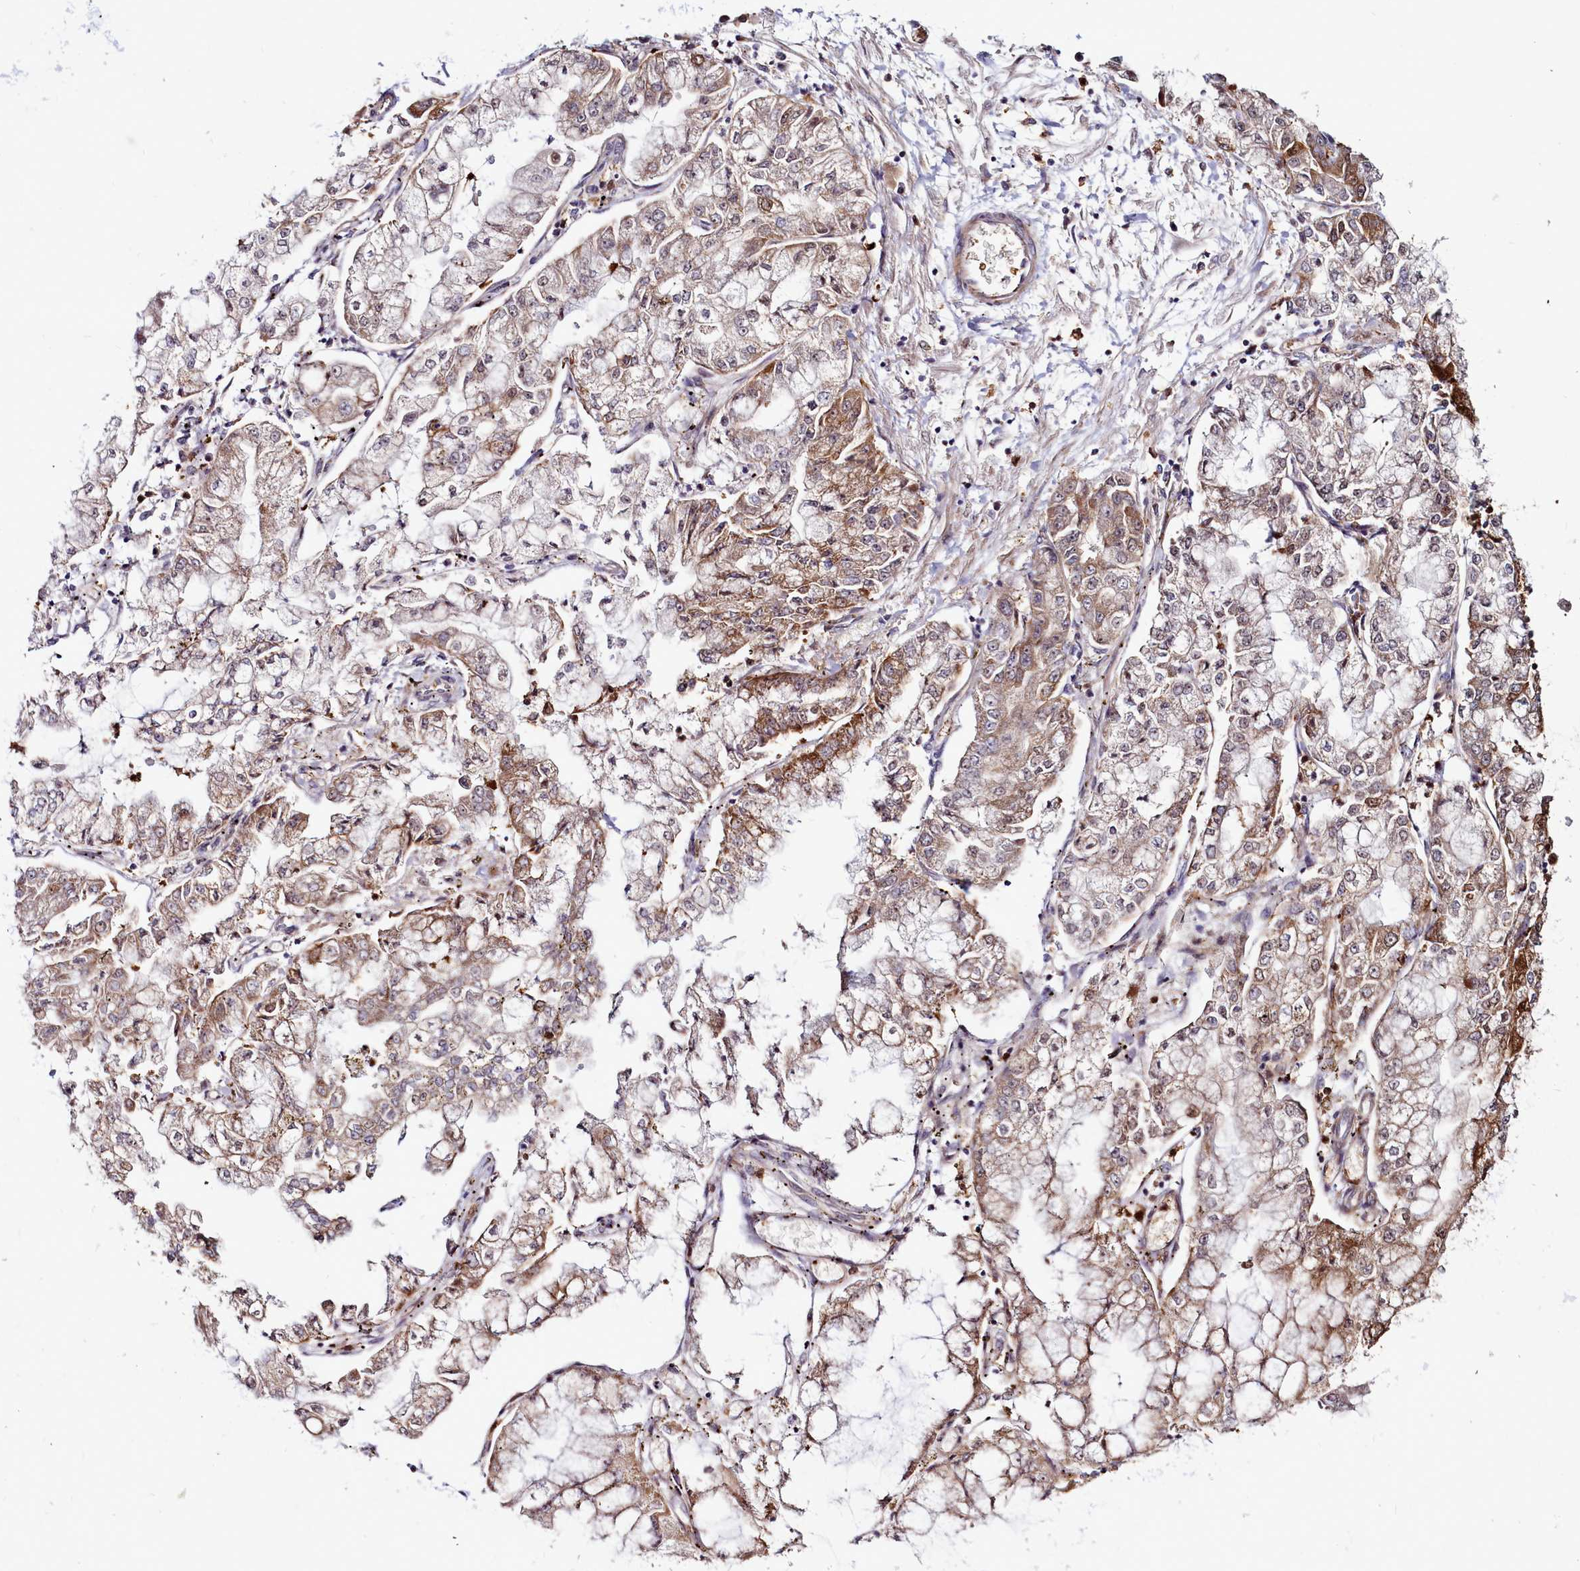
{"staining": {"intensity": "moderate", "quantity": "25%-75%", "location": "cytoplasmic/membranous"}, "tissue": "stomach cancer", "cell_type": "Tumor cells", "image_type": "cancer", "snomed": [{"axis": "morphology", "description": "Adenocarcinoma, NOS"}, {"axis": "topography", "description": "Stomach"}], "caption": "The micrograph demonstrates immunohistochemical staining of stomach adenocarcinoma. There is moderate cytoplasmic/membranous positivity is present in about 25%-75% of tumor cells.", "gene": "CLK3", "patient": {"sex": "male", "age": 76}}